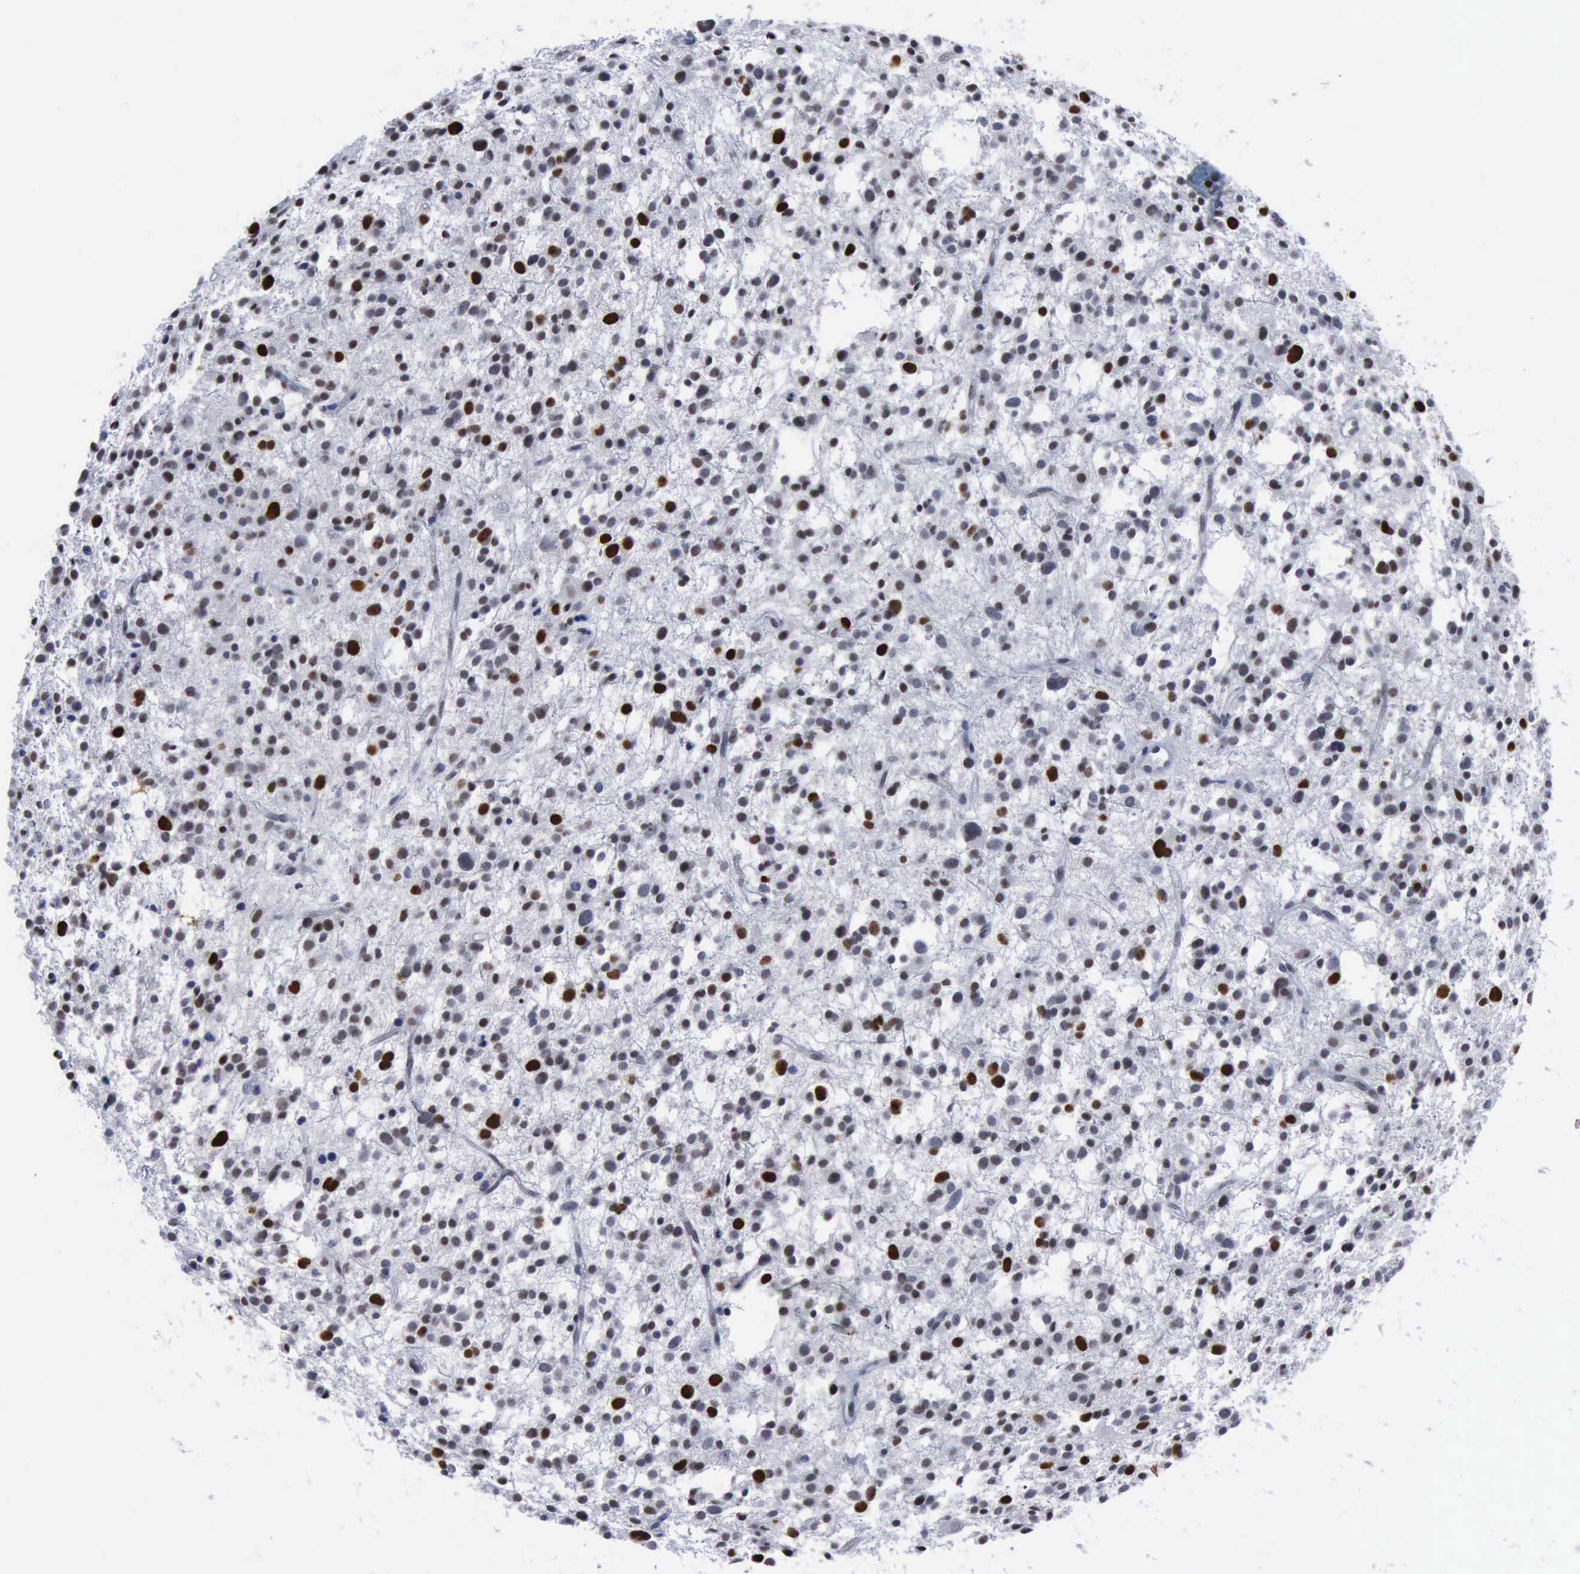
{"staining": {"intensity": "weak", "quantity": "25%-75%", "location": "nuclear"}, "tissue": "glioma", "cell_type": "Tumor cells", "image_type": "cancer", "snomed": [{"axis": "morphology", "description": "Glioma, malignant, Low grade"}, {"axis": "topography", "description": "Brain"}], "caption": "Immunohistochemical staining of human glioma demonstrates weak nuclear protein expression in approximately 25%-75% of tumor cells. (IHC, brightfield microscopy, high magnification).", "gene": "PCNA", "patient": {"sex": "female", "age": 36}}